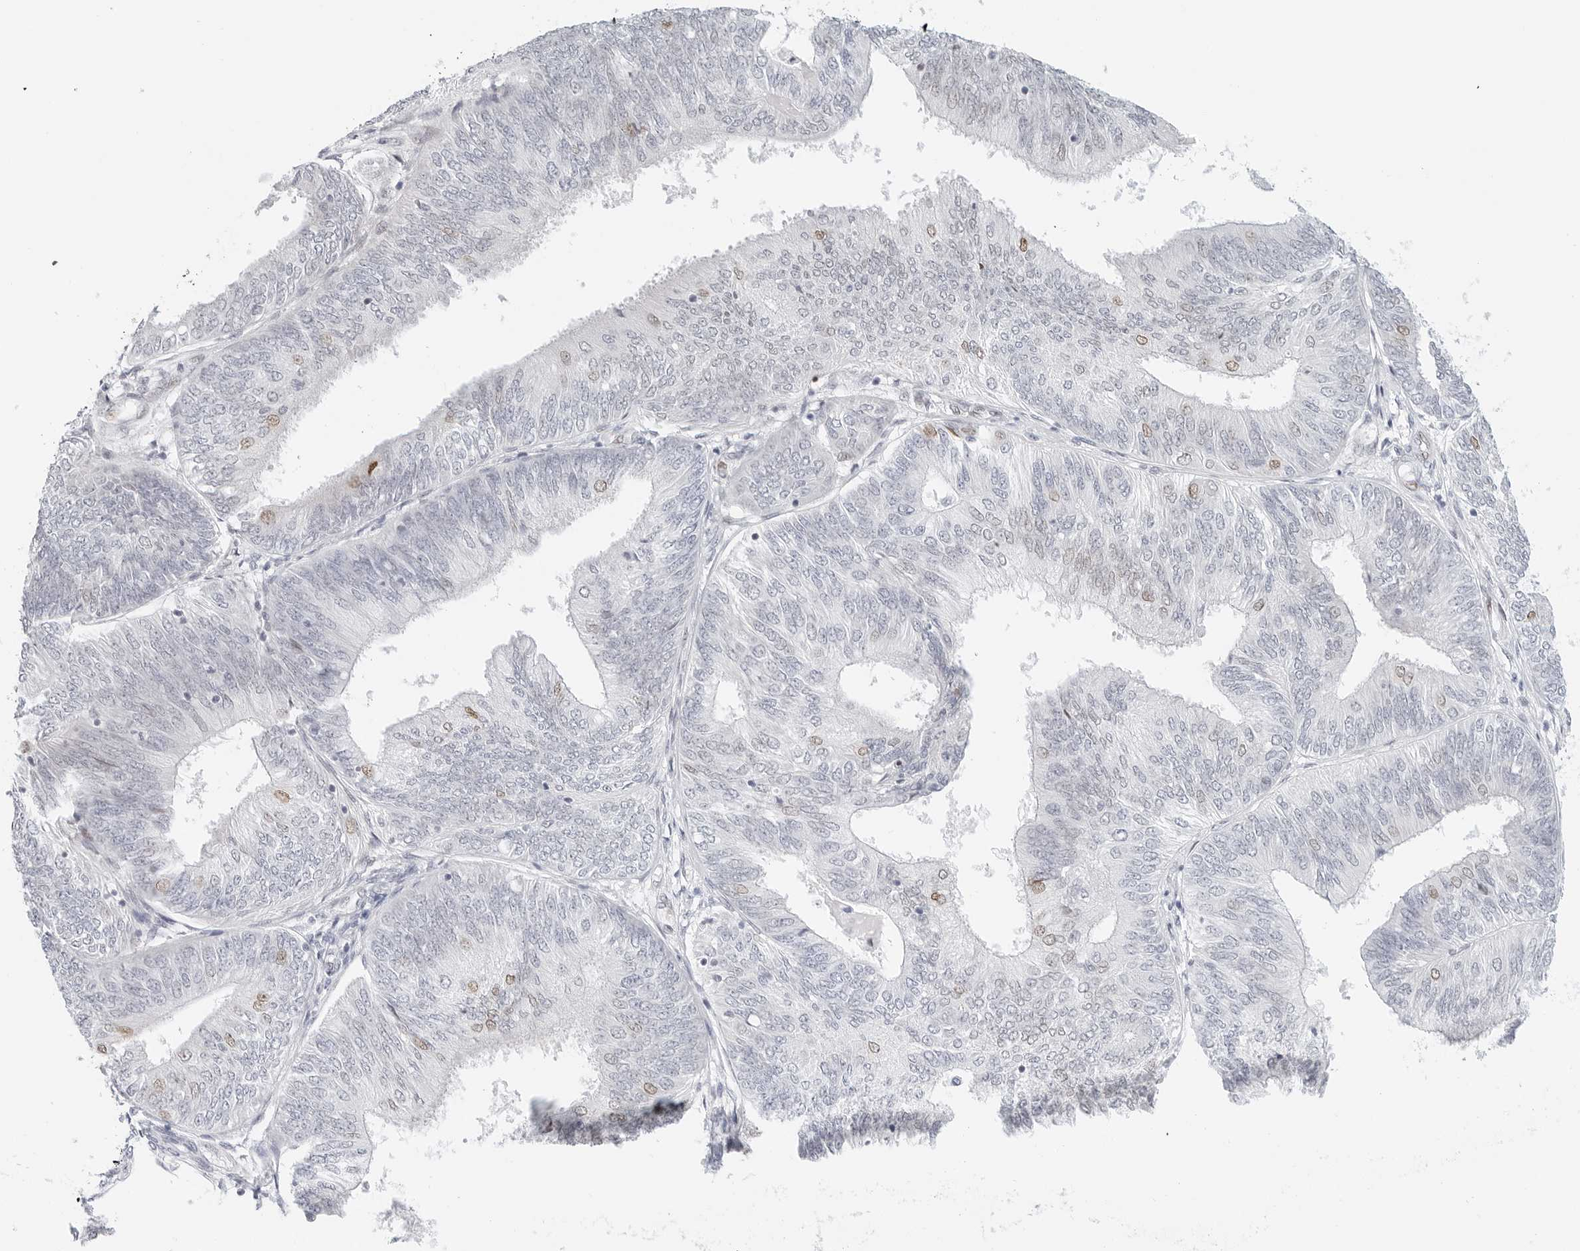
{"staining": {"intensity": "weak", "quantity": "<25%", "location": "nuclear"}, "tissue": "endometrial cancer", "cell_type": "Tumor cells", "image_type": "cancer", "snomed": [{"axis": "morphology", "description": "Adenocarcinoma, NOS"}, {"axis": "topography", "description": "Endometrium"}], "caption": "Tumor cells are negative for brown protein staining in adenocarcinoma (endometrial).", "gene": "SPIDR", "patient": {"sex": "female", "age": 58}}